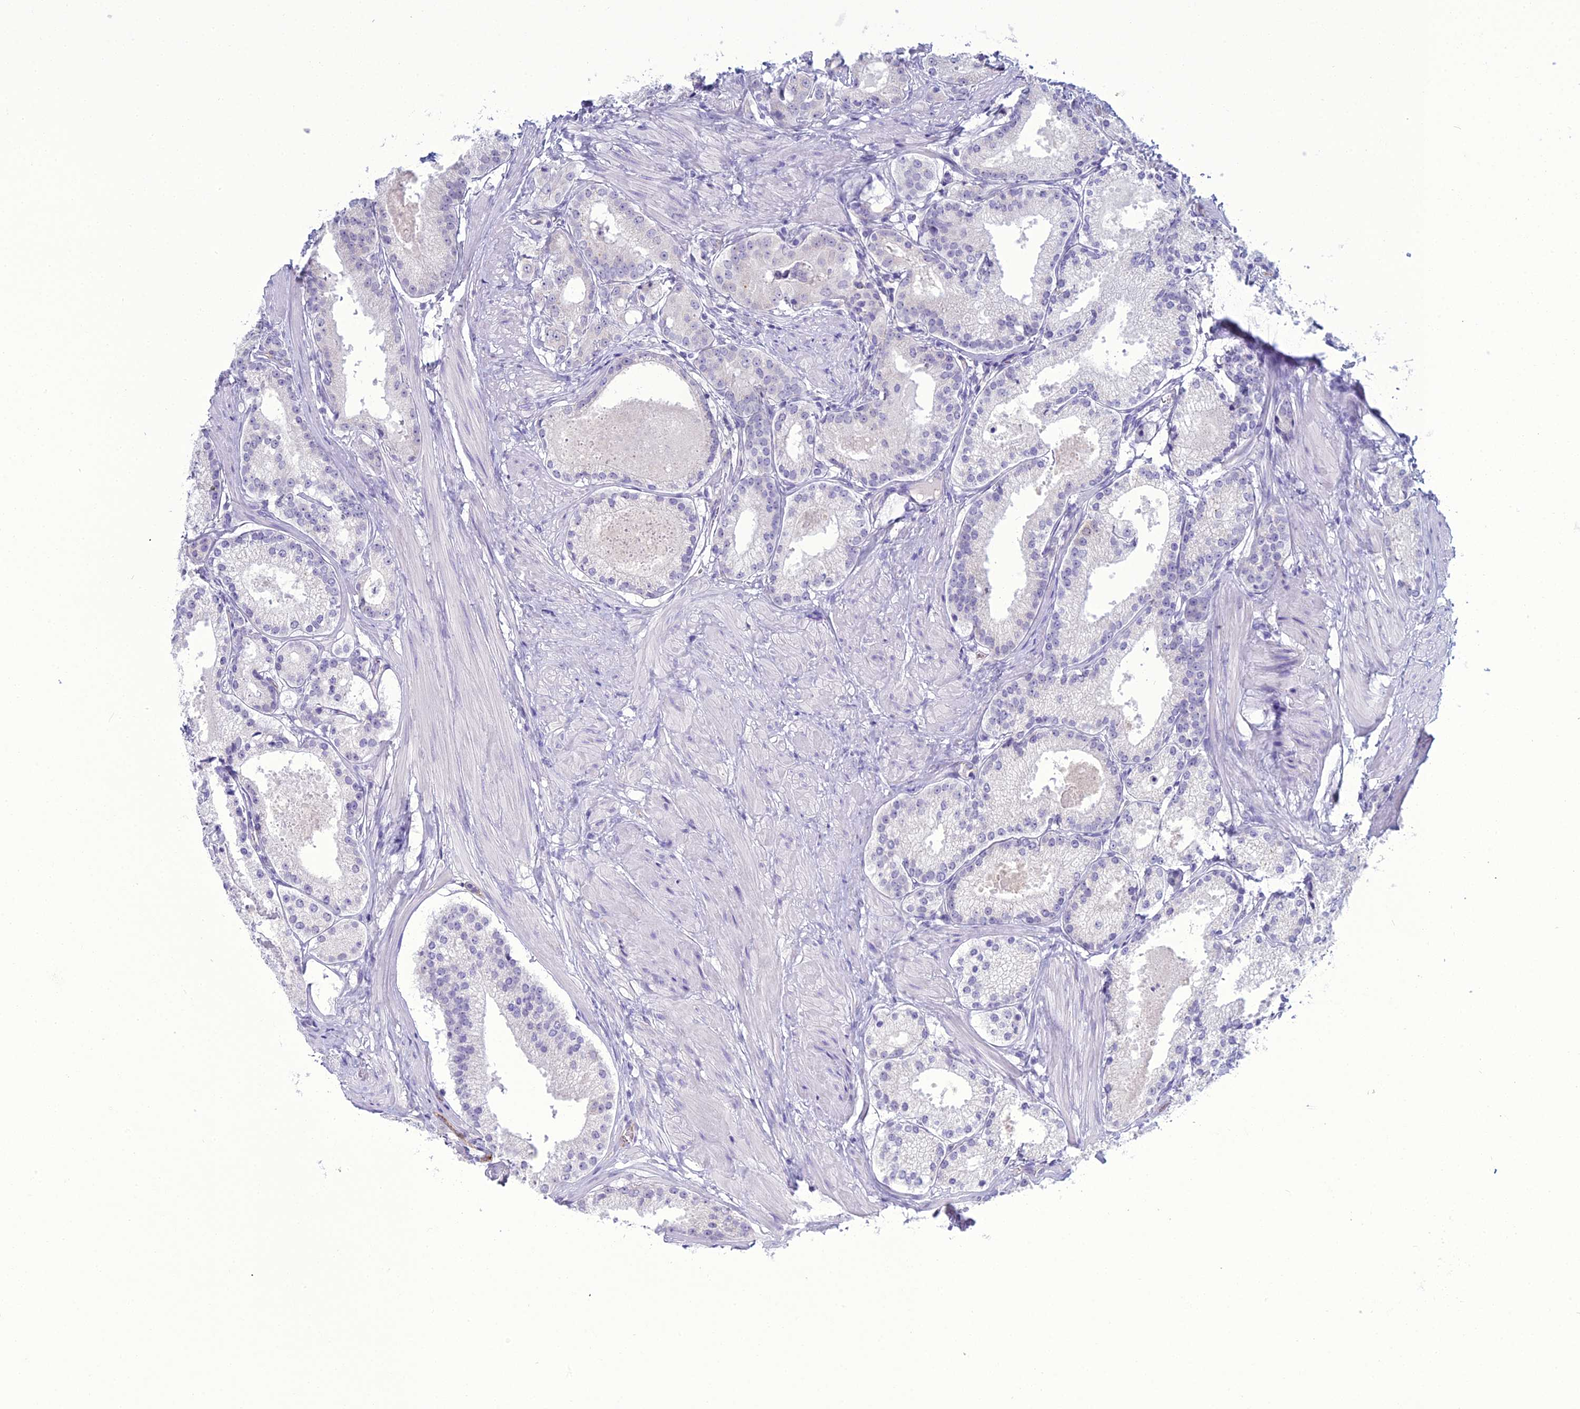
{"staining": {"intensity": "negative", "quantity": "none", "location": "none"}, "tissue": "prostate cancer", "cell_type": "Tumor cells", "image_type": "cancer", "snomed": [{"axis": "morphology", "description": "Adenocarcinoma, Low grade"}, {"axis": "topography", "description": "Prostate"}], "caption": "A histopathology image of prostate cancer (adenocarcinoma (low-grade)) stained for a protein exhibits no brown staining in tumor cells.", "gene": "ACE", "patient": {"sex": "male", "age": 57}}